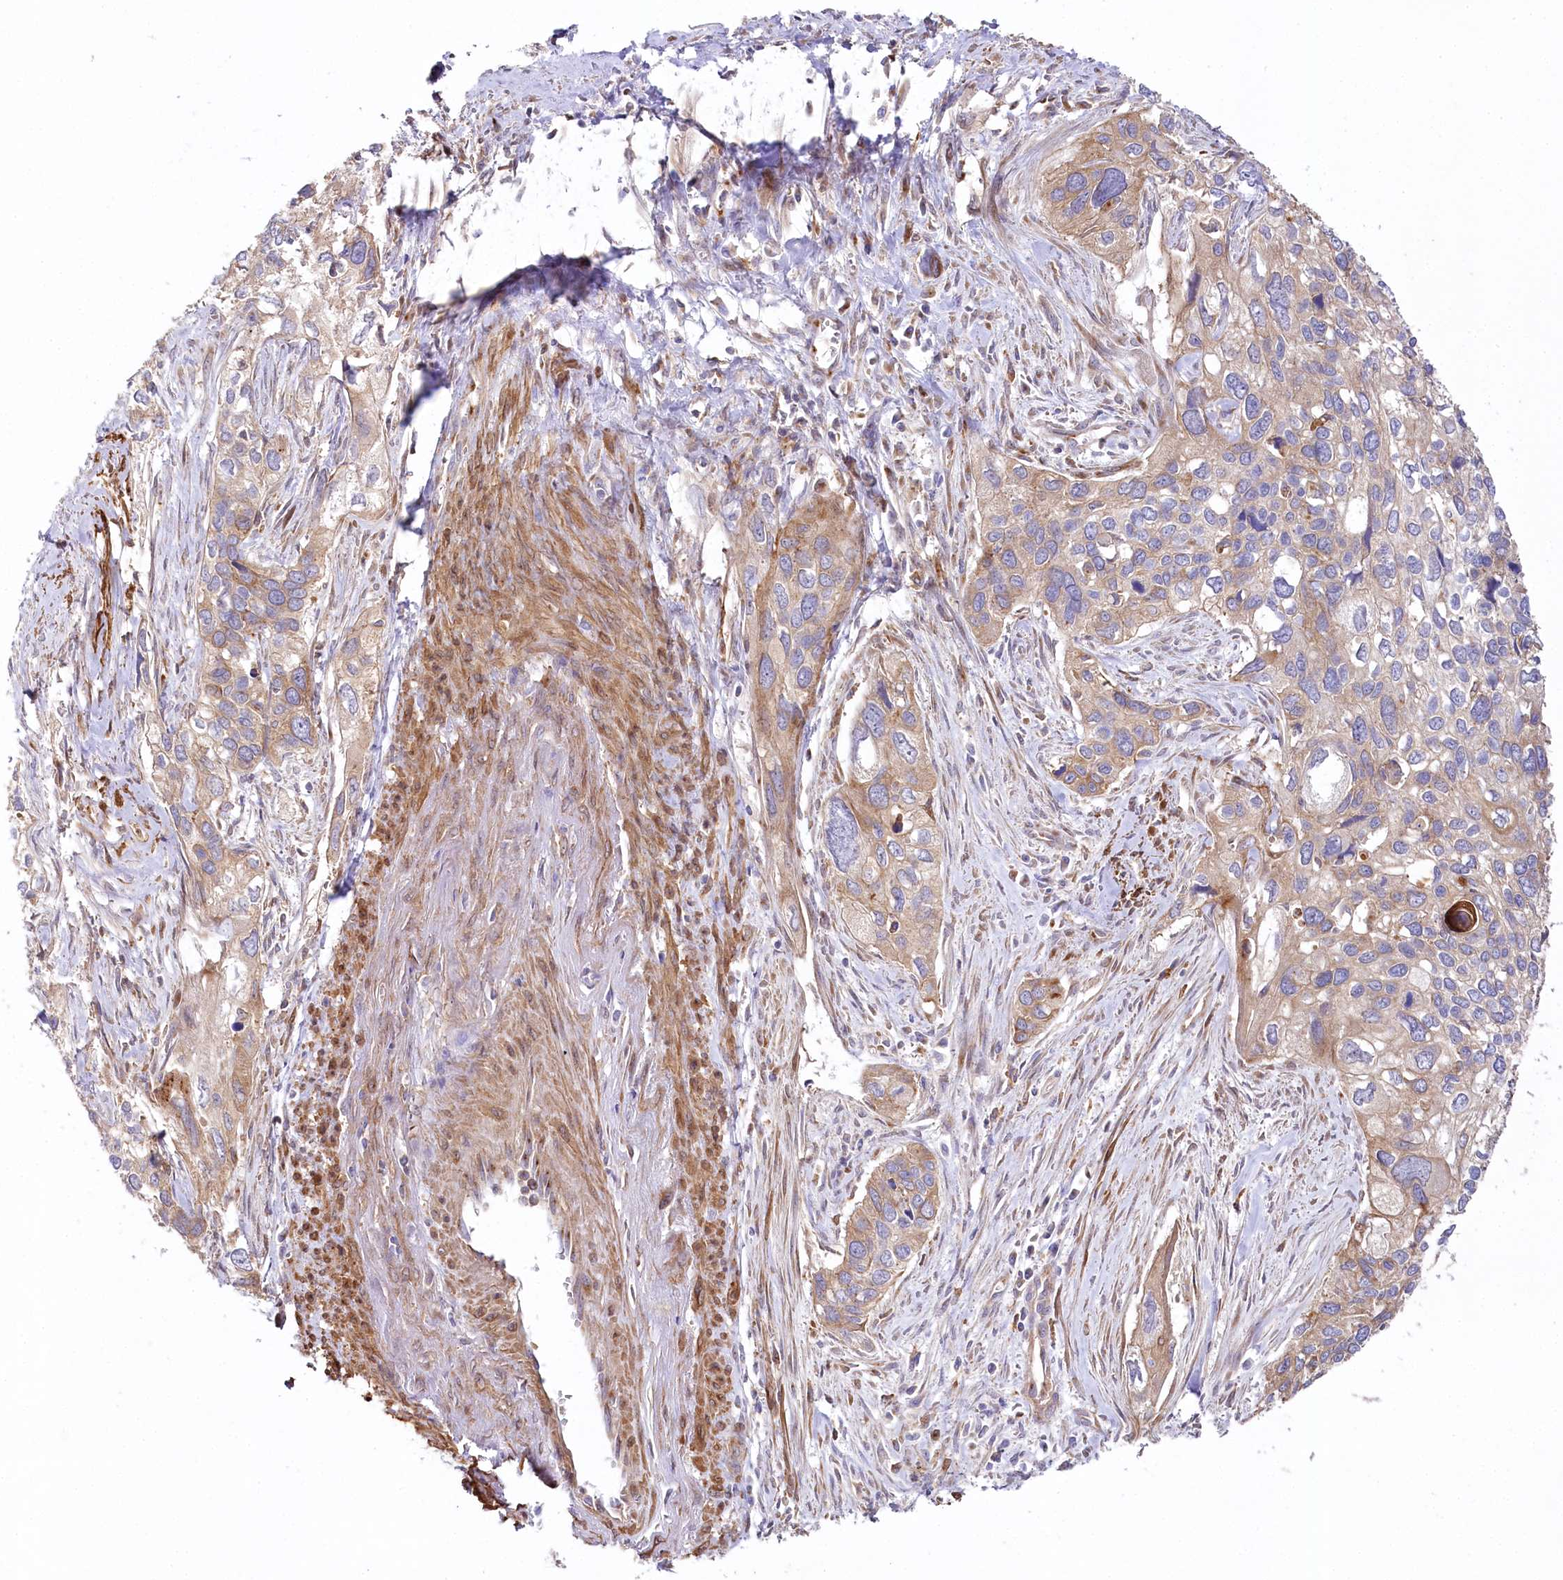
{"staining": {"intensity": "moderate", "quantity": "25%-75%", "location": "cytoplasmic/membranous"}, "tissue": "cervical cancer", "cell_type": "Tumor cells", "image_type": "cancer", "snomed": [{"axis": "morphology", "description": "Squamous cell carcinoma, NOS"}, {"axis": "topography", "description": "Cervix"}], "caption": "This micrograph shows immunohistochemistry staining of cervical cancer (squamous cell carcinoma), with medium moderate cytoplasmic/membranous positivity in approximately 25%-75% of tumor cells.", "gene": "STX6", "patient": {"sex": "female", "age": 55}}